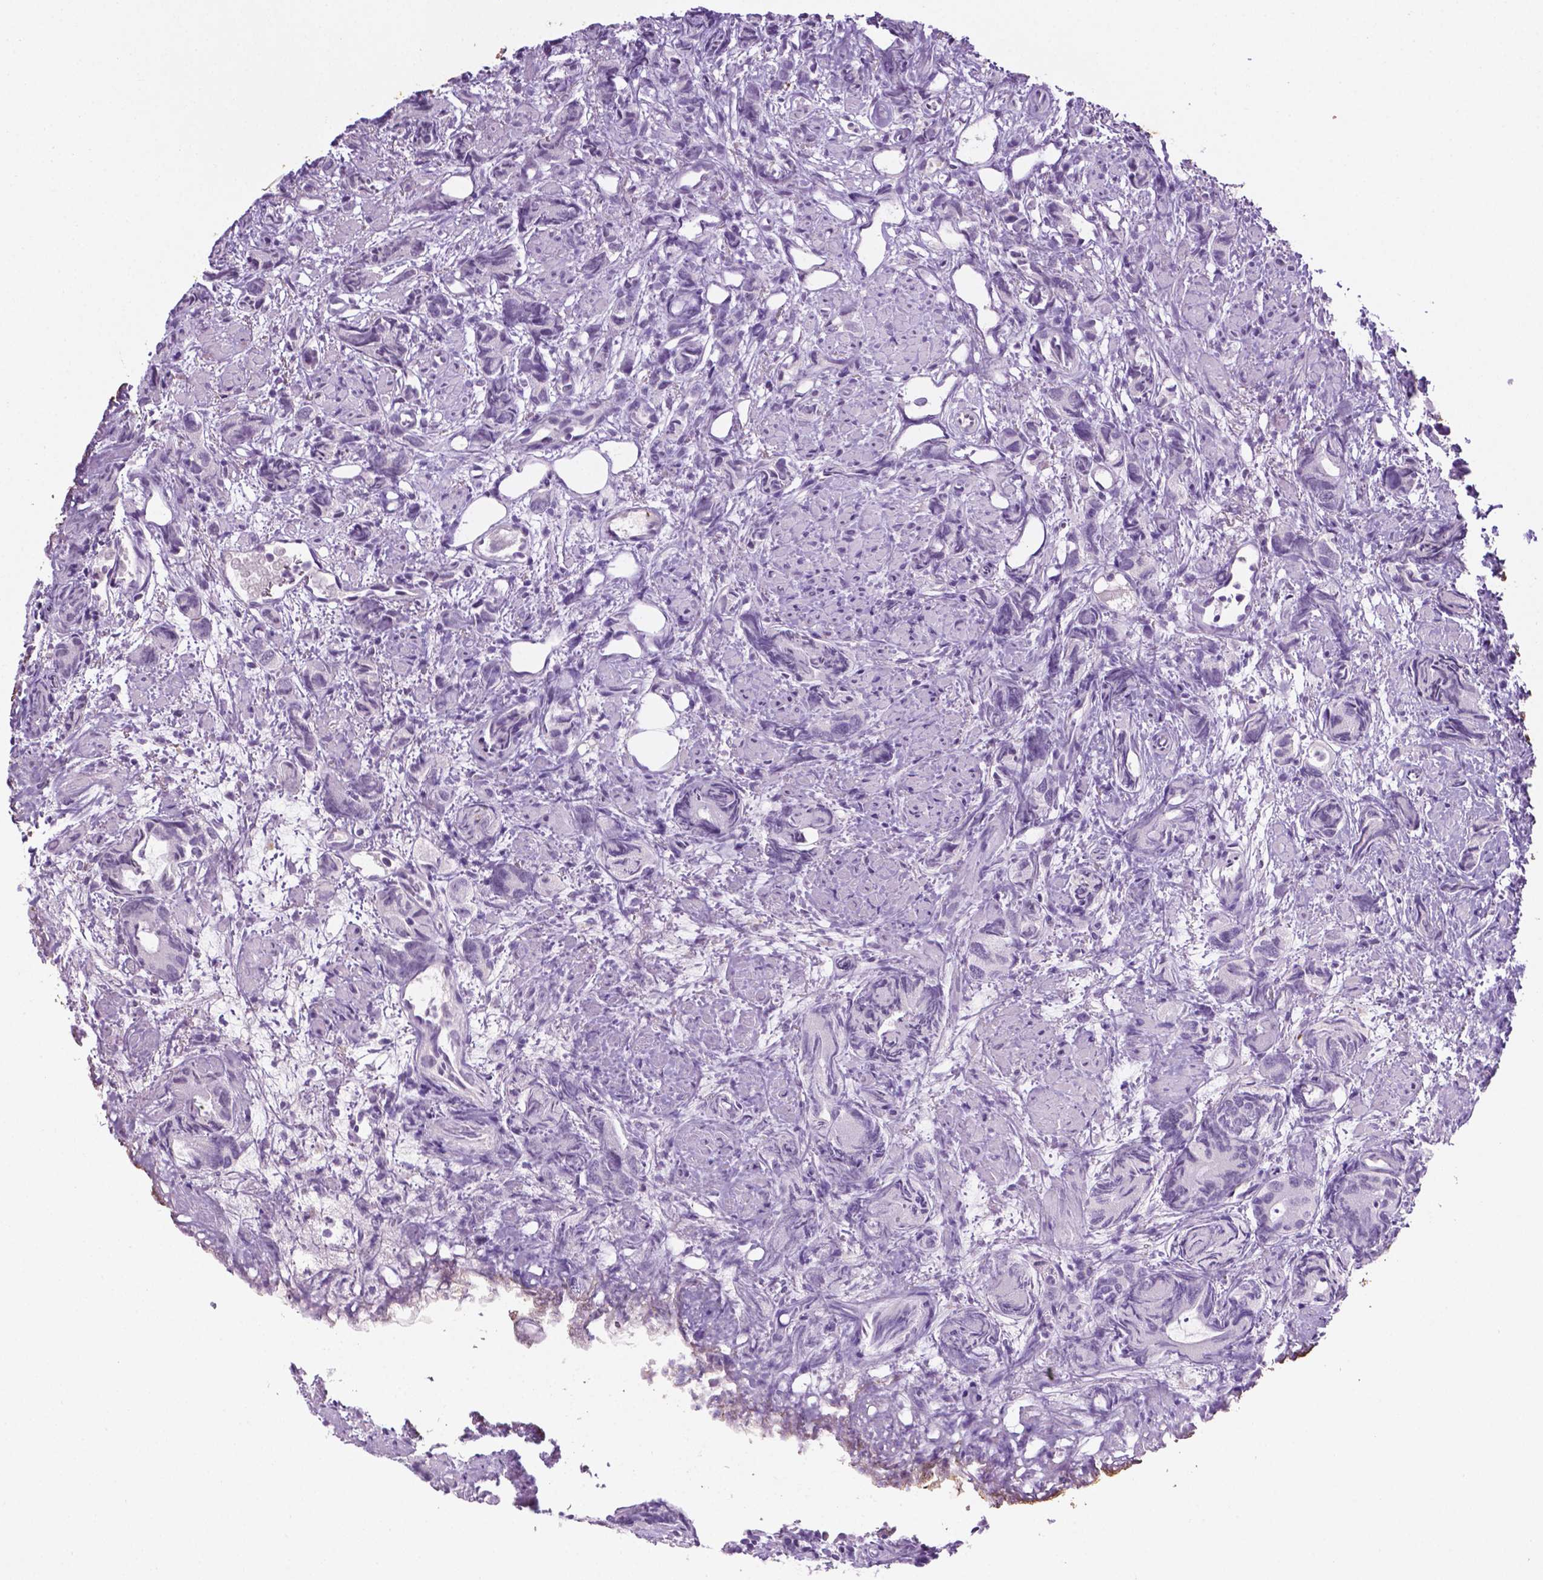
{"staining": {"intensity": "negative", "quantity": "none", "location": "none"}, "tissue": "prostate cancer", "cell_type": "Tumor cells", "image_type": "cancer", "snomed": [{"axis": "morphology", "description": "Adenocarcinoma, High grade"}, {"axis": "topography", "description": "Prostate"}], "caption": "This image is of prostate adenocarcinoma (high-grade) stained with immunohistochemistry (IHC) to label a protein in brown with the nuclei are counter-stained blue. There is no expression in tumor cells. (Stains: DAB immunohistochemistry with hematoxylin counter stain, Microscopy: brightfield microscopy at high magnification).", "gene": "C18orf21", "patient": {"sex": "male", "age": 84}}